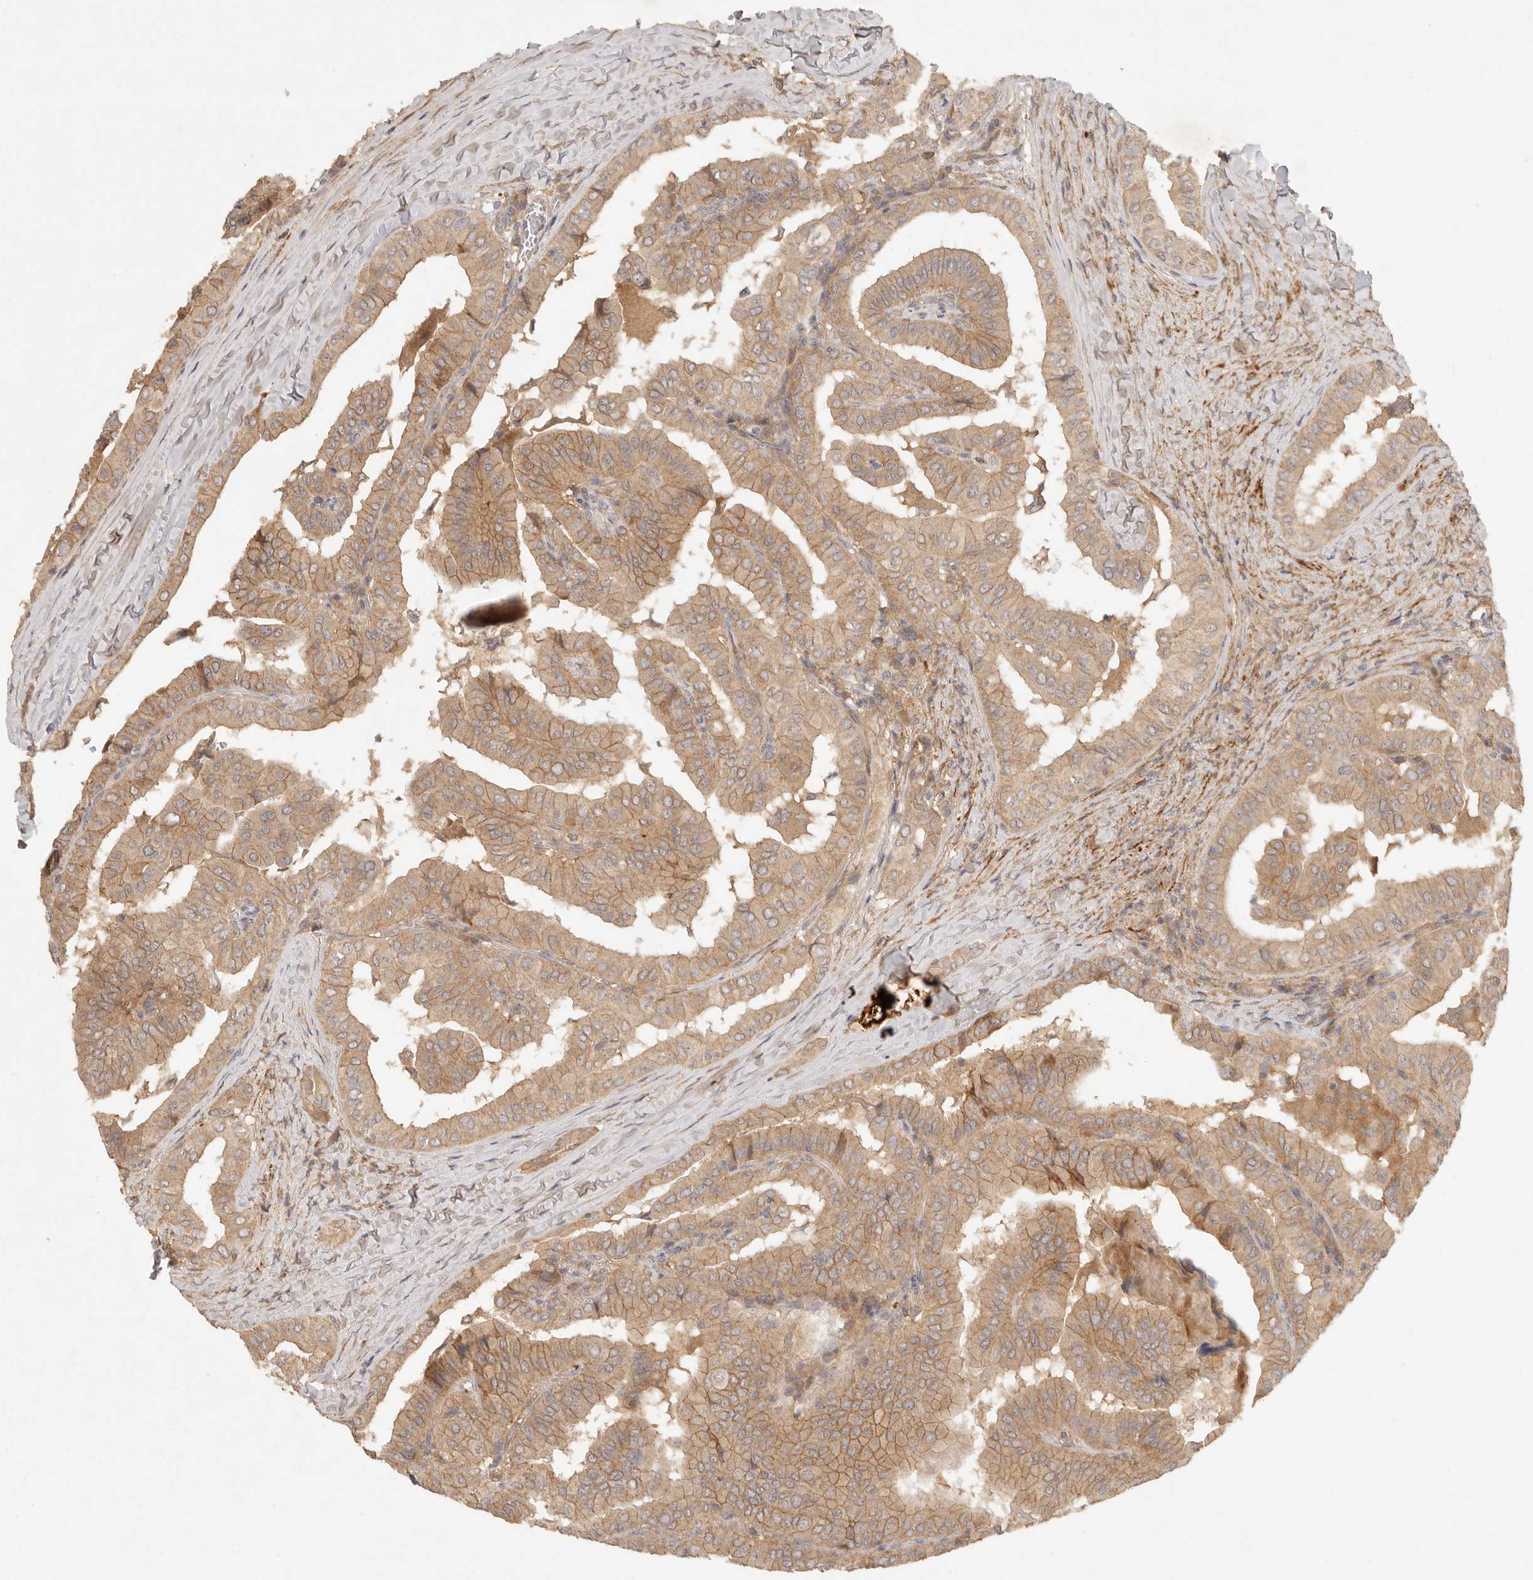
{"staining": {"intensity": "moderate", "quantity": ">75%", "location": "cytoplasmic/membranous"}, "tissue": "thyroid cancer", "cell_type": "Tumor cells", "image_type": "cancer", "snomed": [{"axis": "morphology", "description": "Papillary adenocarcinoma, NOS"}, {"axis": "topography", "description": "Thyroid gland"}], "caption": "Tumor cells demonstrate medium levels of moderate cytoplasmic/membranous expression in approximately >75% of cells in thyroid cancer (papillary adenocarcinoma). (brown staining indicates protein expression, while blue staining denotes nuclei).", "gene": "VIPR1", "patient": {"sex": "male", "age": 33}}